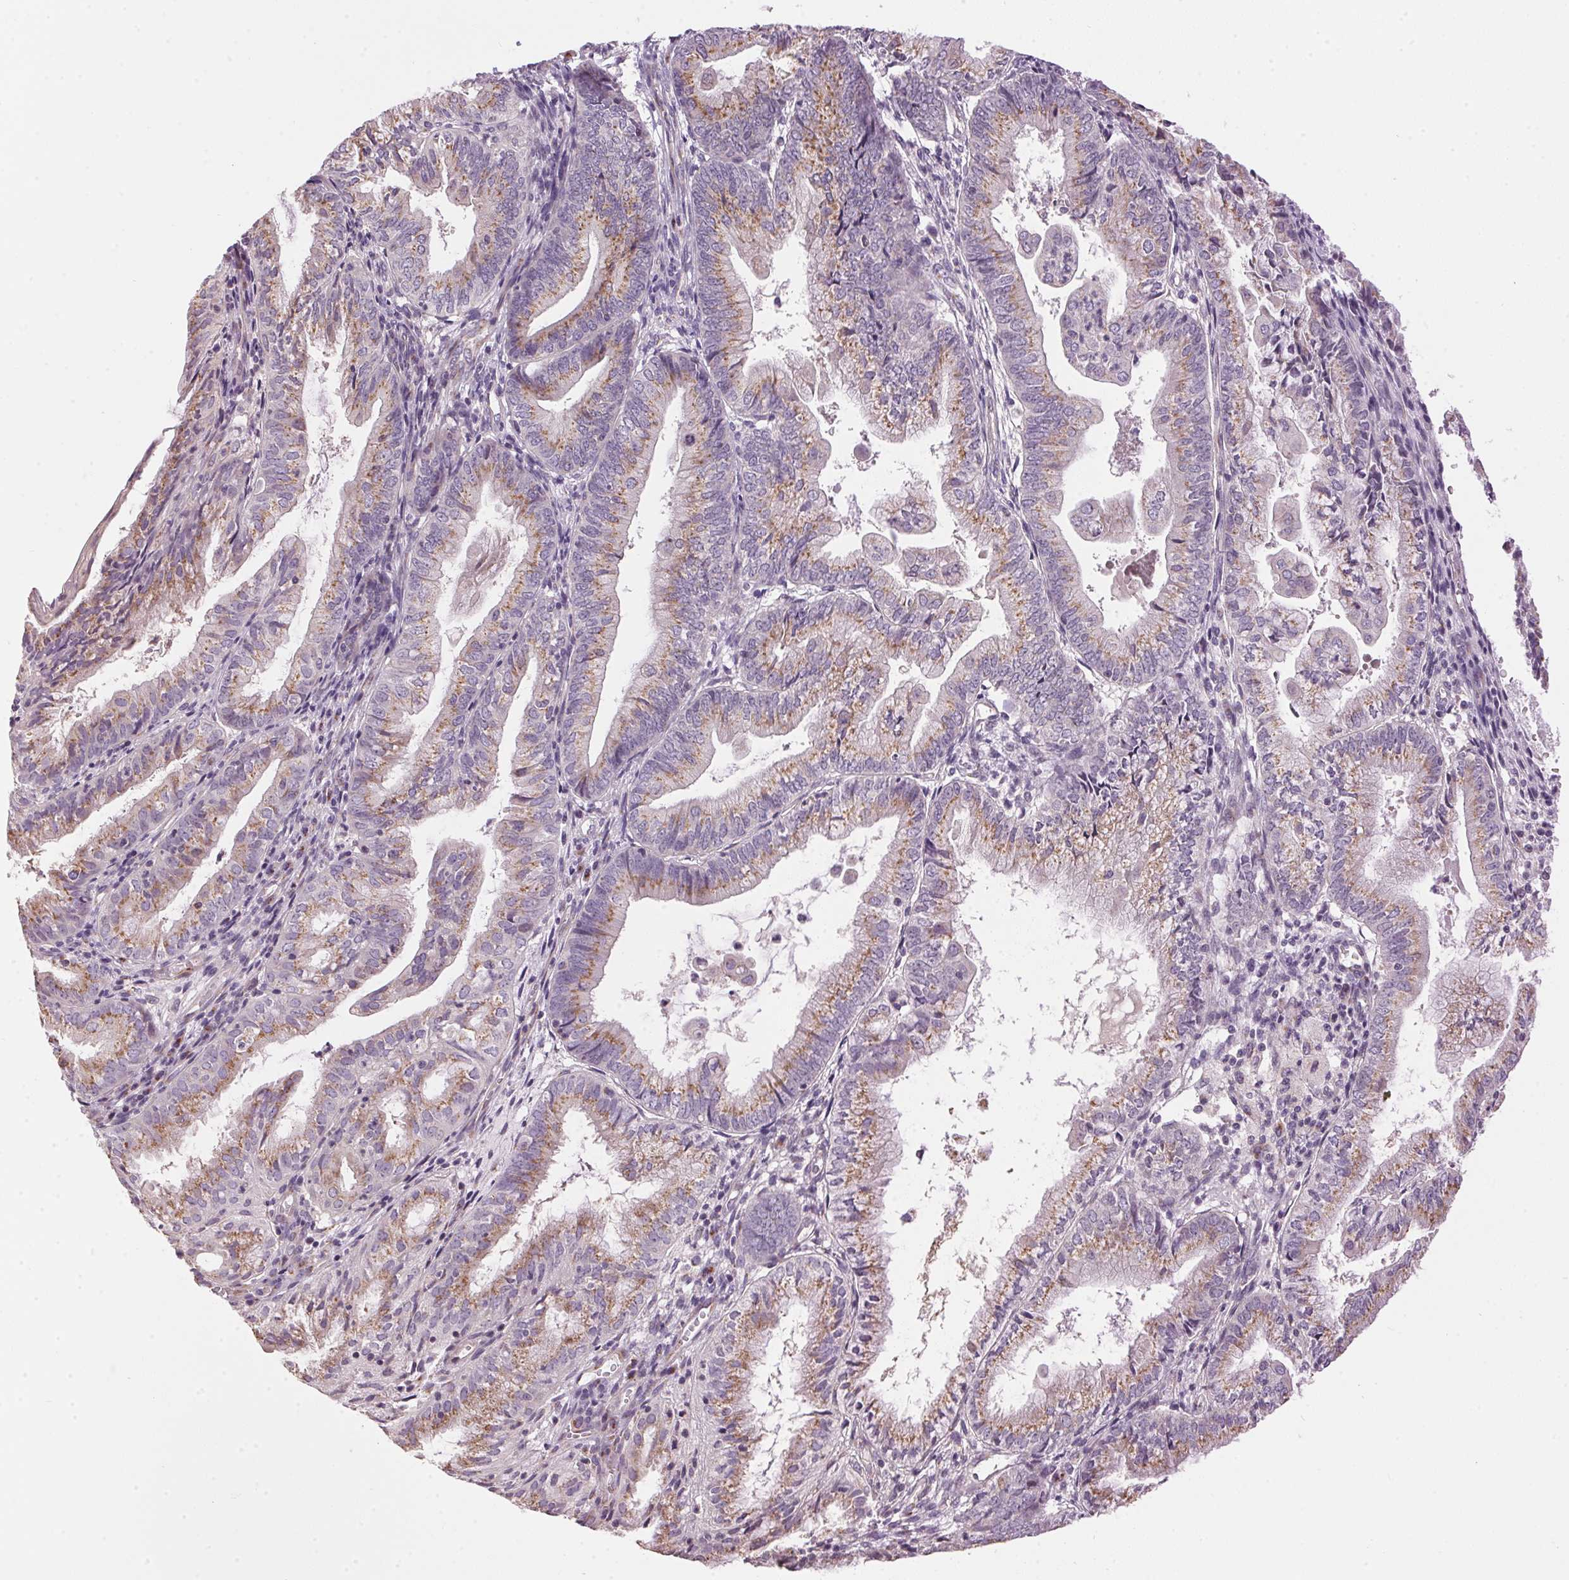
{"staining": {"intensity": "moderate", "quantity": "25%-75%", "location": "cytoplasmic/membranous"}, "tissue": "endometrial cancer", "cell_type": "Tumor cells", "image_type": "cancer", "snomed": [{"axis": "morphology", "description": "Adenocarcinoma, NOS"}, {"axis": "topography", "description": "Endometrium"}], "caption": "IHC image of human endometrial cancer stained for a protein (brown), which displays medium levels of moderate cytoplasmic/membranous staining in approximately 25%-75% of tumor cells.", "gene": "GOLPH3", "patient": {"sex": "female", "age": 55}}